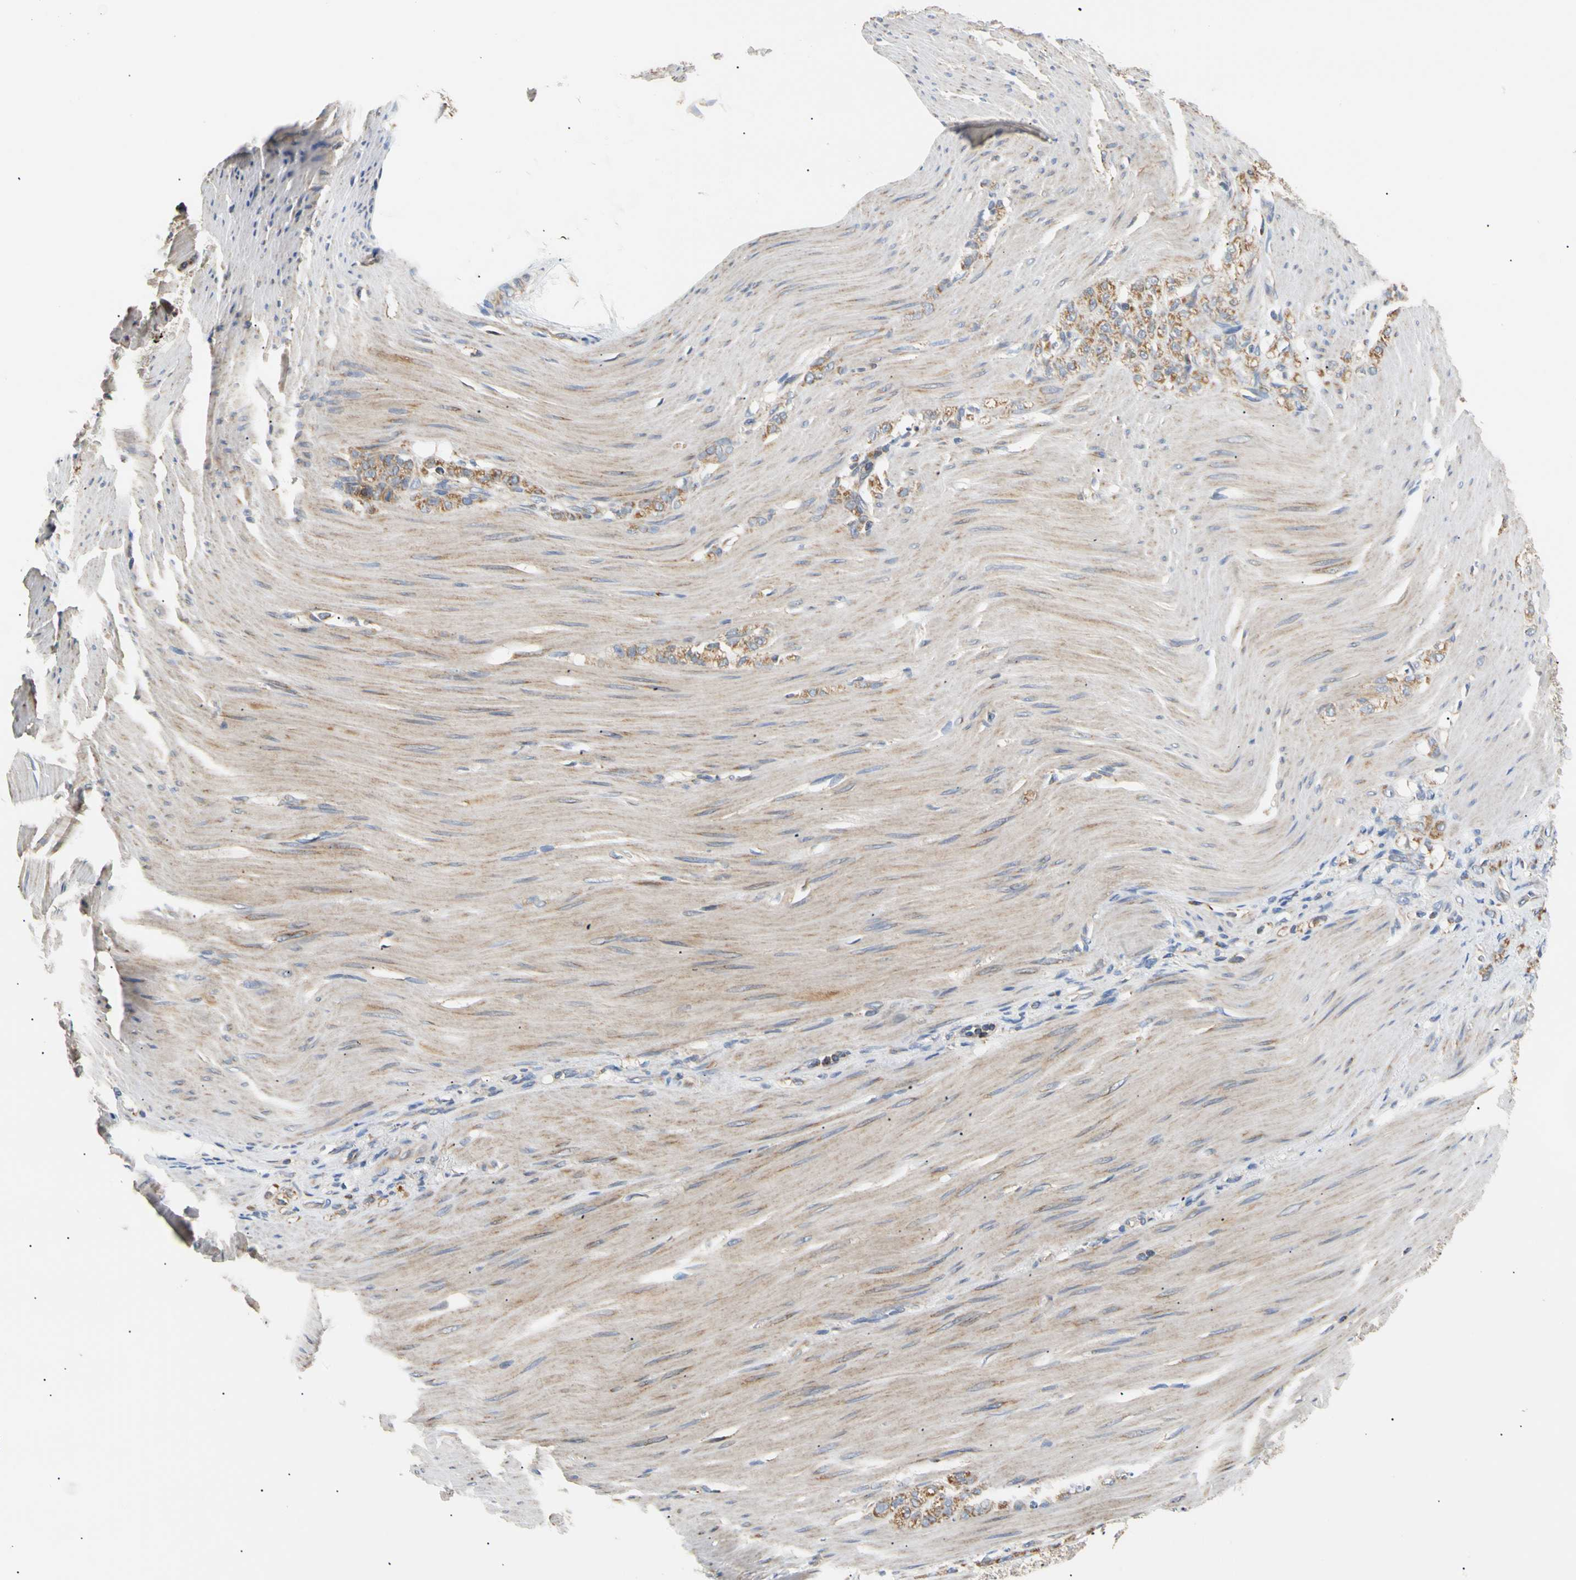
{"staining": {"intensity": "moderate", "quantity": ">75%", "location": "cytoplasmic/membranous"}, "tissue": "stomach cancer", "cell_type": "Tumor cells", "image_type": "cancer", "snomed": [{"axis": "morphology", "description": "Adenocarcinoma, NOS"}, {"axis": "topography", "description": "Stomach"}], "caption": "Brown immunohistochemical staining in human stomach adenocarcinoma reveals moderate cytoplasmic/membranous expression in about >75% of tumor cells.", "gene": "PLGRKT", "patient": {"sex": "male", "age": 82}}